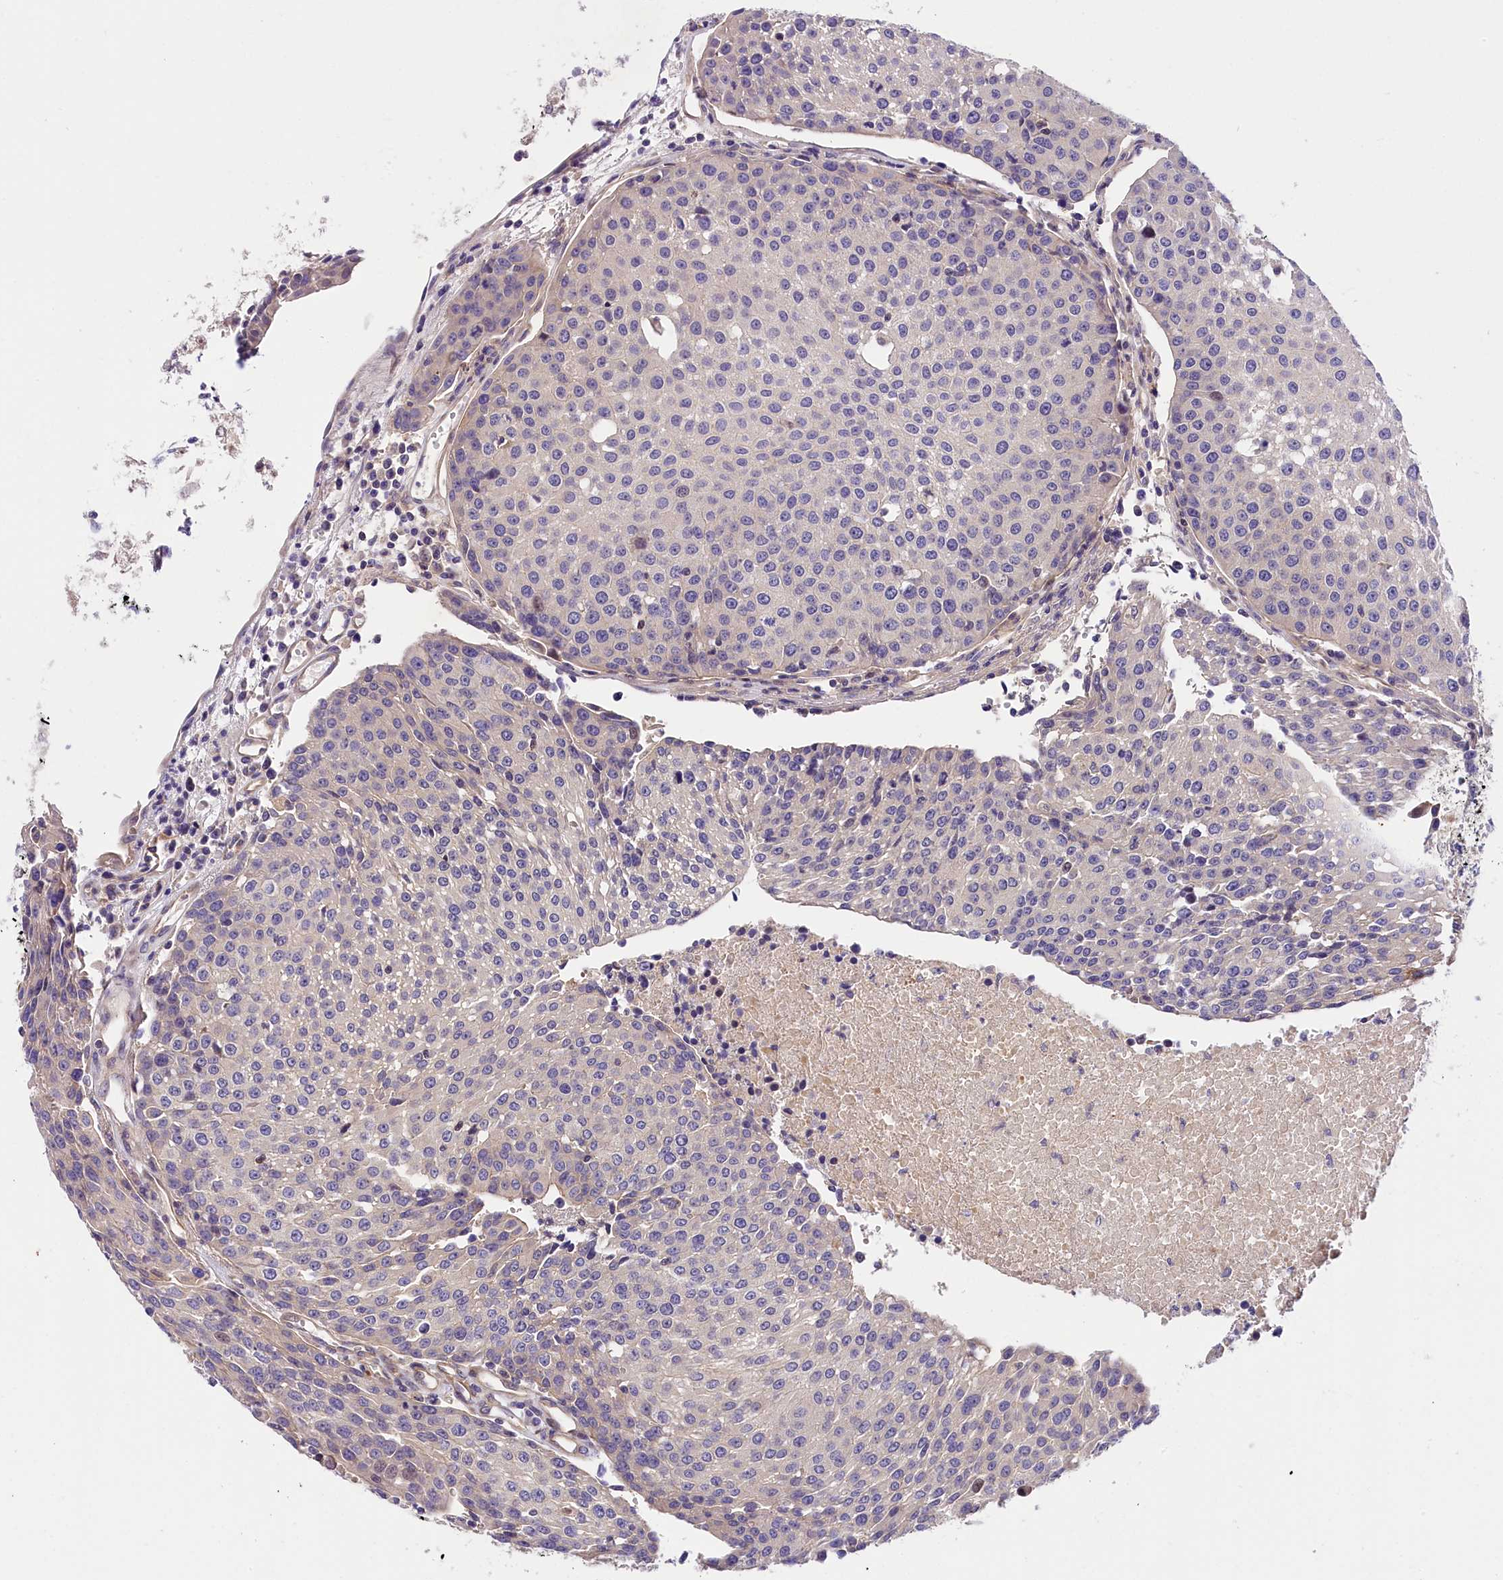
{"staining": {"intensity": "negative", "quantity": "none", "location": "none"}, "tissue": "urothelial cancer", "cell_type": "Tumor cells", "image_type": "cancer", "snomed": [{"axis": "morphology", "description": "Urothelial carcinoma, High grade"}, {"axis": "topography", "description": "Urinary bladder"}], "caption": "This is an immunohistochemistry histopathology image of urothelial cancer. There is no staining in tumor cells.", "gene": "ARMC6", "patient": {"sex": "female", "age": 85}}